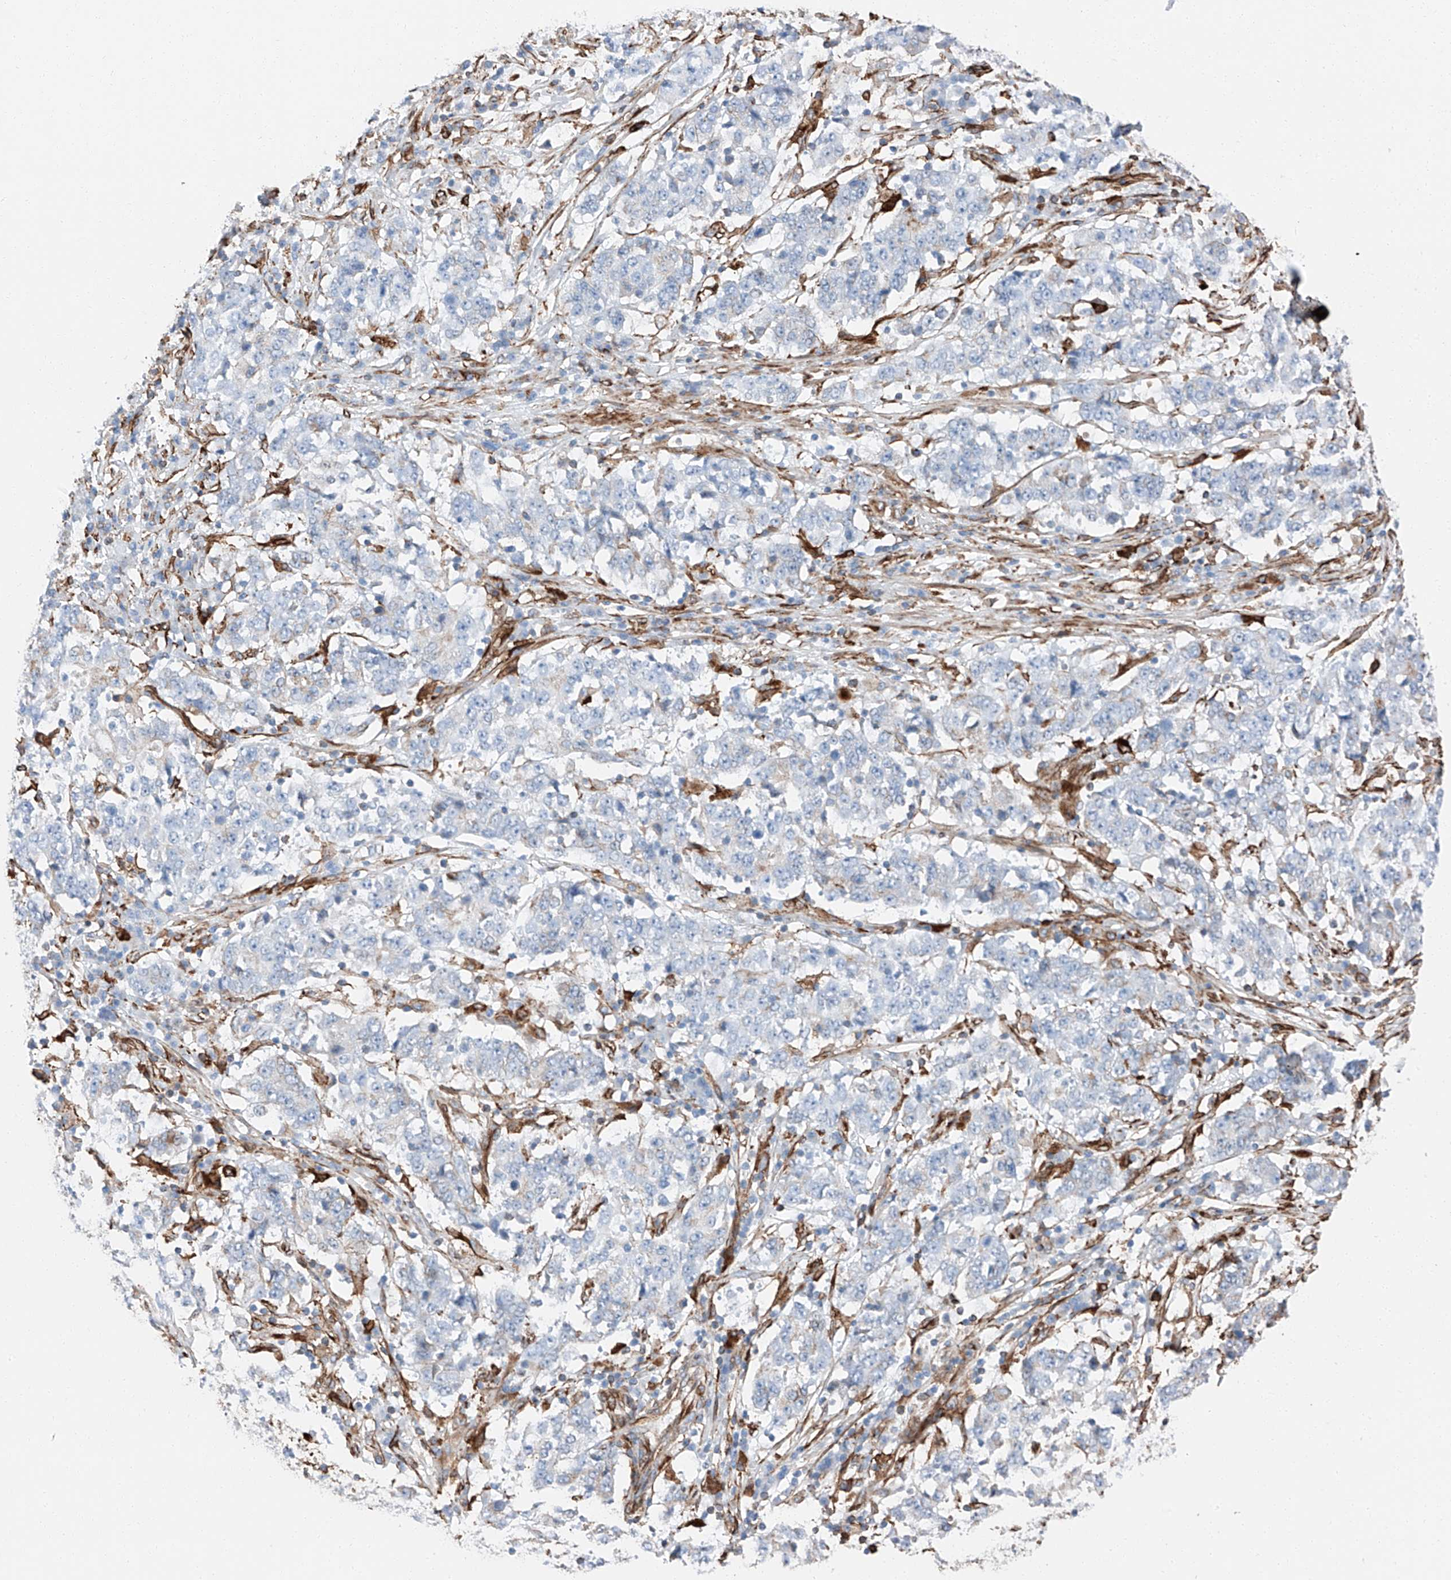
{"staining": {"intensity": "negative", "quantity": "none", "location": "none"}, "tissue": "stomach cancer", "cell_type": "Tumor cells", "image_type": "cancer", "snomed": [{"axis": "morphology", "description": "Adenocarcinoma, NOS"}, {"axis": "topography", "description": "Stomach"}], "caption": "Image shows no significant protein positivity in tumor cells of adenocarcinoma (stomach).", "gene": "ZNF804A", "patient": {"sex": "male", "age": 59}}